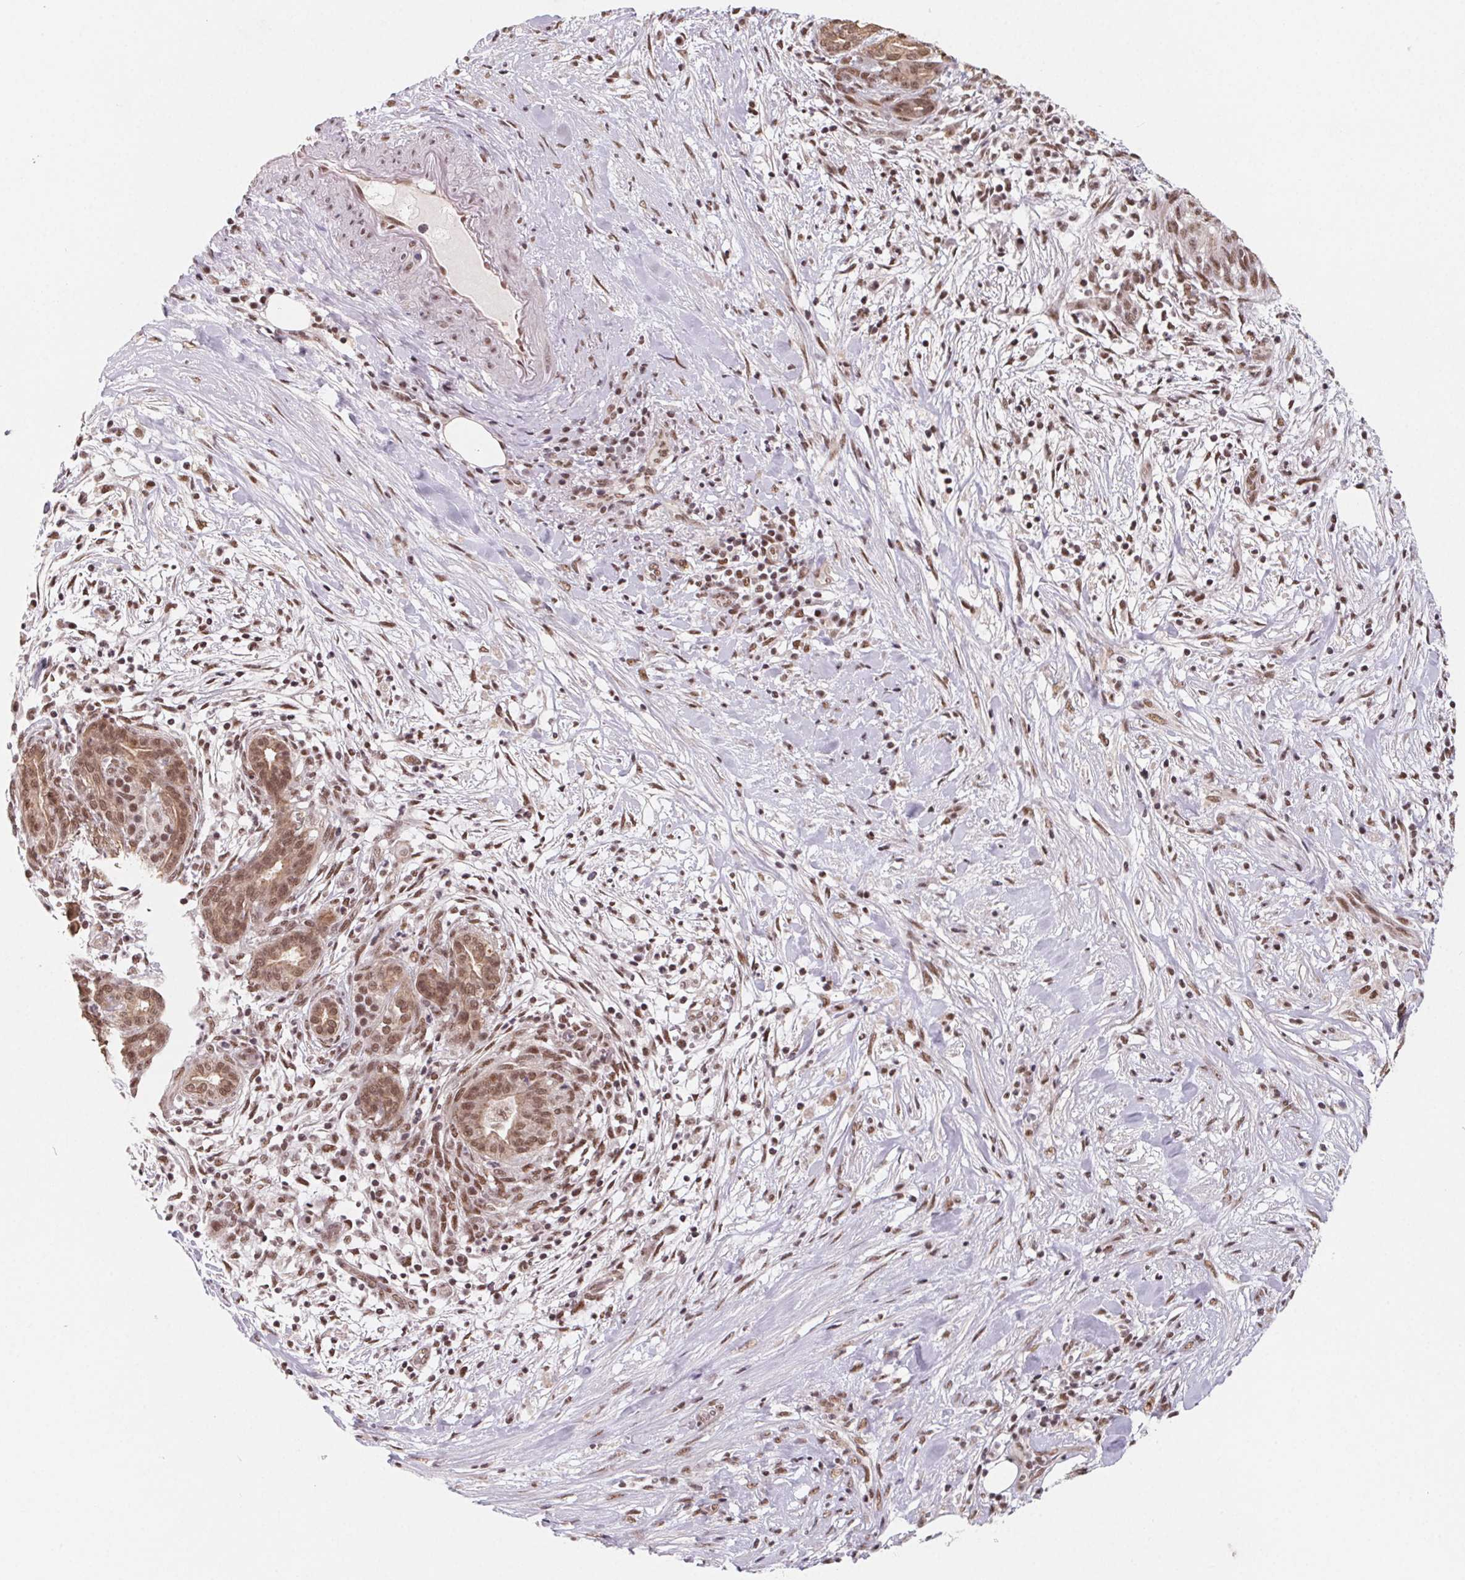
{"staining": {"intensity": "moderate", "quantity": ">75%", "location": "nuclear"}, "tissue": "pancreatic cancer", "cell_type": "Tumor cells", "image_type": "cancer", "snomed": [{"axis": "morphology", "description": "Adenocarcinoma, NOS"}, {"axis": "topography", "description": "Pancreas"}], "caption": "This histopathology image demonstrates immunohistochemistry staining of human pancreatic cancer, with medium moderate nuclear positivity in about >75% of tumor cells.", "gene": "TCERG1", "patient": {"sex": "male", "age": 44}}